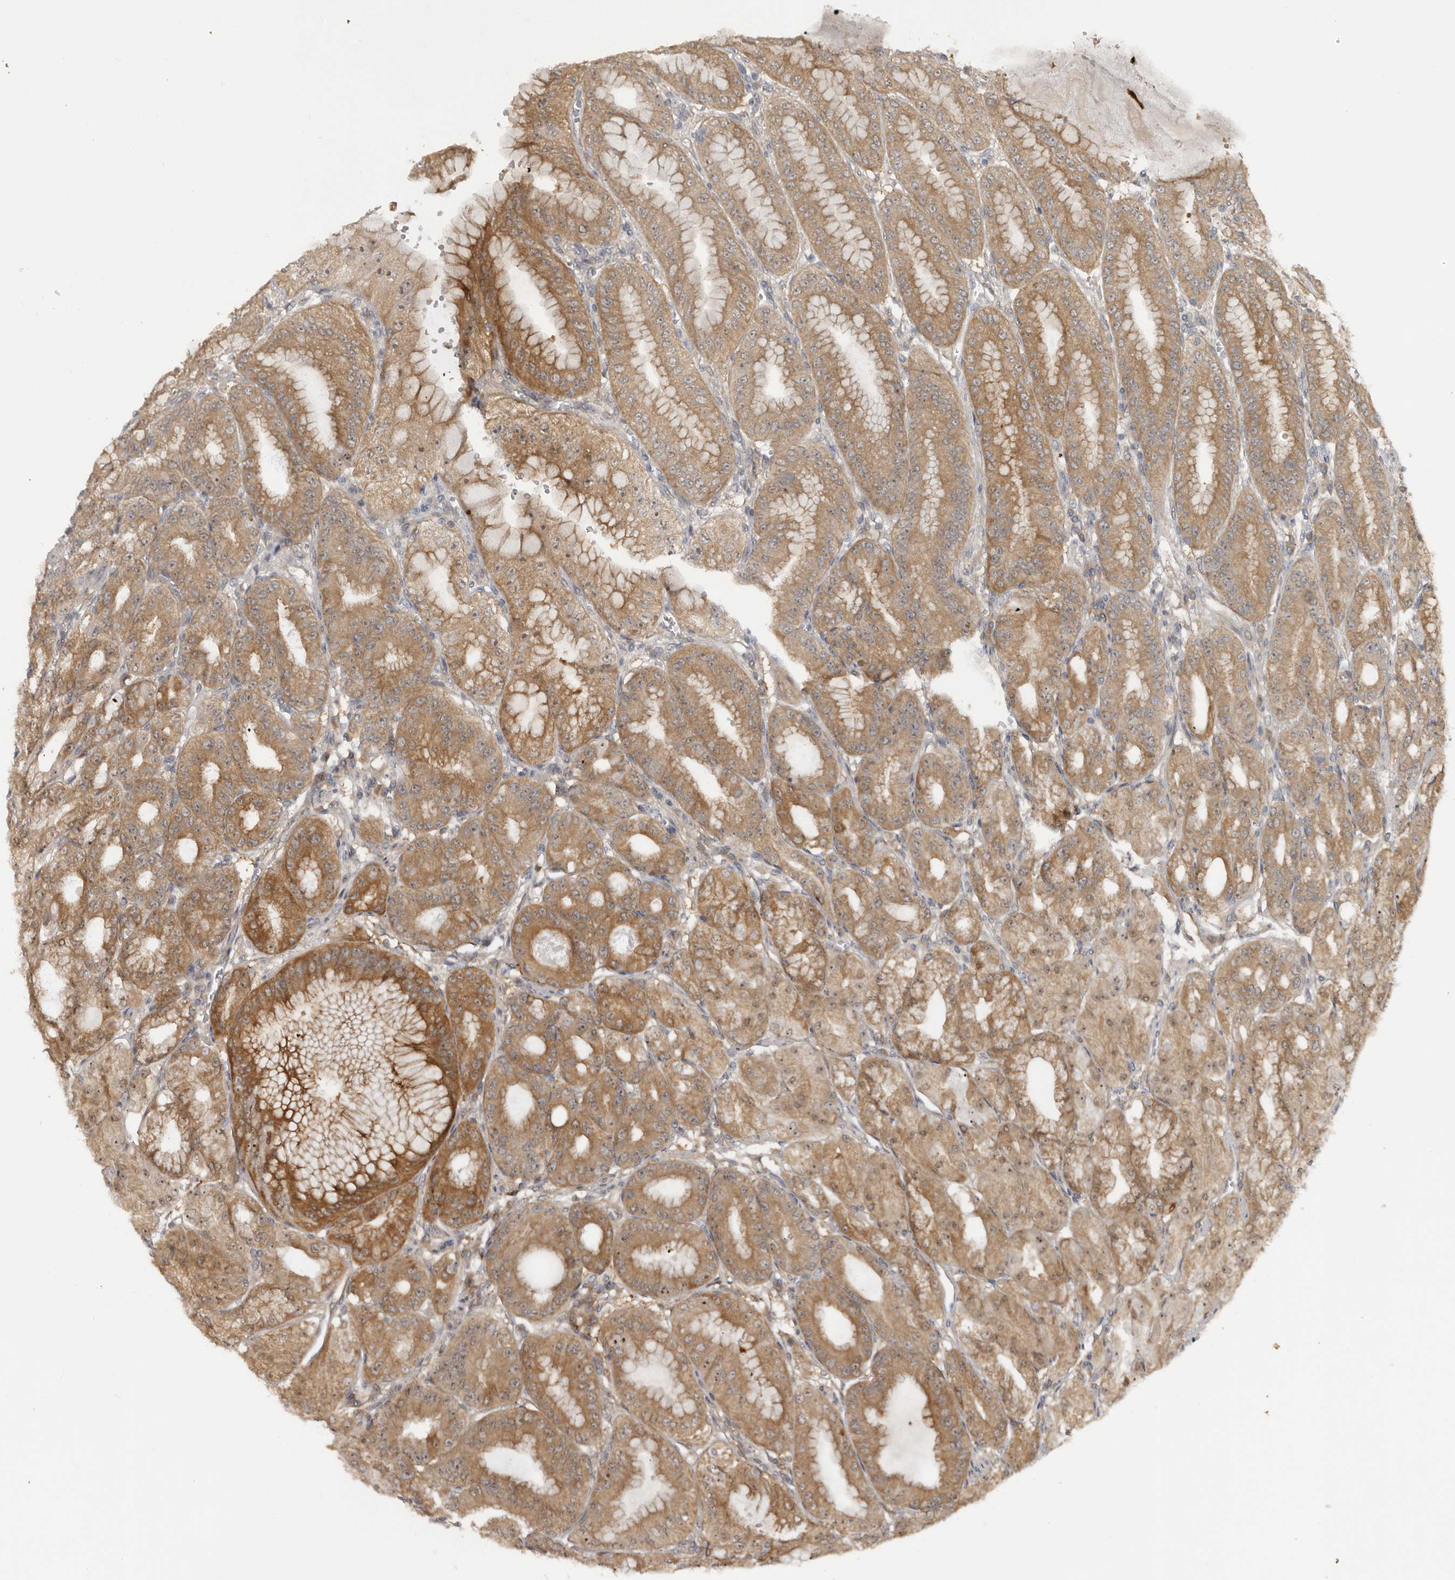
{"staining": {"intensity": "moderate", "quantity": ">75%", "location": "cytoplasmic/membranous,nuclear"}, "tissue": "stomach", "cell_type": "Glandular cells", "image_type": "normal", "snomed": [{"axis": "morphology", "description": "Normal tissue, NOS"}, {"axis": "topography", "description": "Stomach, lower"}], "caption": "A medium amount of moderate cytoplasmic/membranous,nuclear positivity is present in approximately >75% of glandular cells in benign stomach.", "gene": "BAD", "patient": {"sex": "male", "age": 71}}